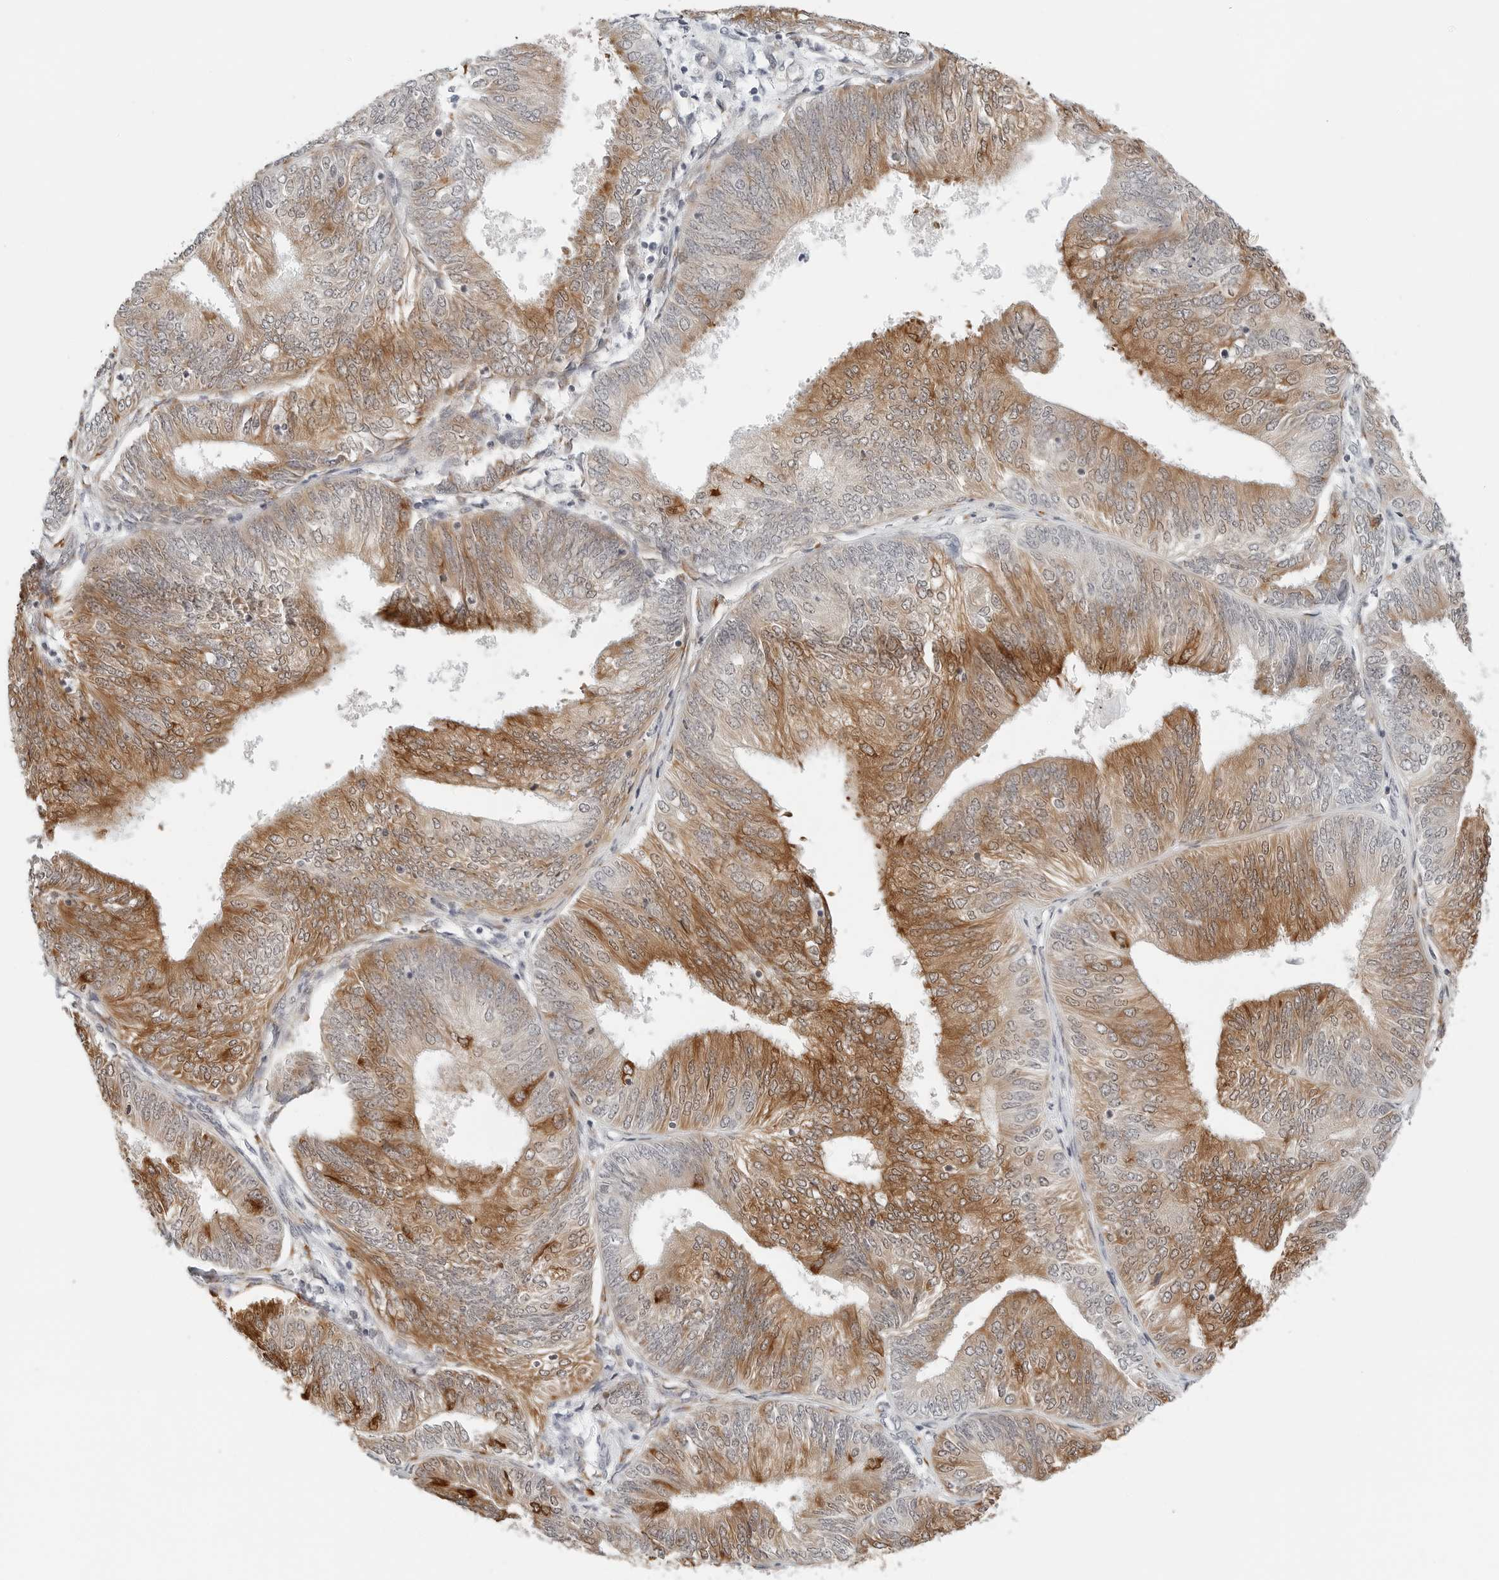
{"staining": {"intensity": "strong", "quantity": "25%-75%", "location": "cytoplasmic/membranous"}, "tissue": "endometrial cancer", "cell_type": "Tumor cells", "image_type": "cancer", "snomed": [{"axis": "morphology", "description": "Adenocarcinoma, NOS"}, {"axis": "topography", "description": "Endometrium"}], "caption": "Immunohistochemistry (IHC) histopathology image of human endometrial adenocarcinoma stained for a protein (brown), which demonstrates high levels of strong cytoplasmic/membranous staining in approximately 25%-75% of tumor cells.", "gene": "P4HA2", "patient": {"sex": "female", "age": 58}}